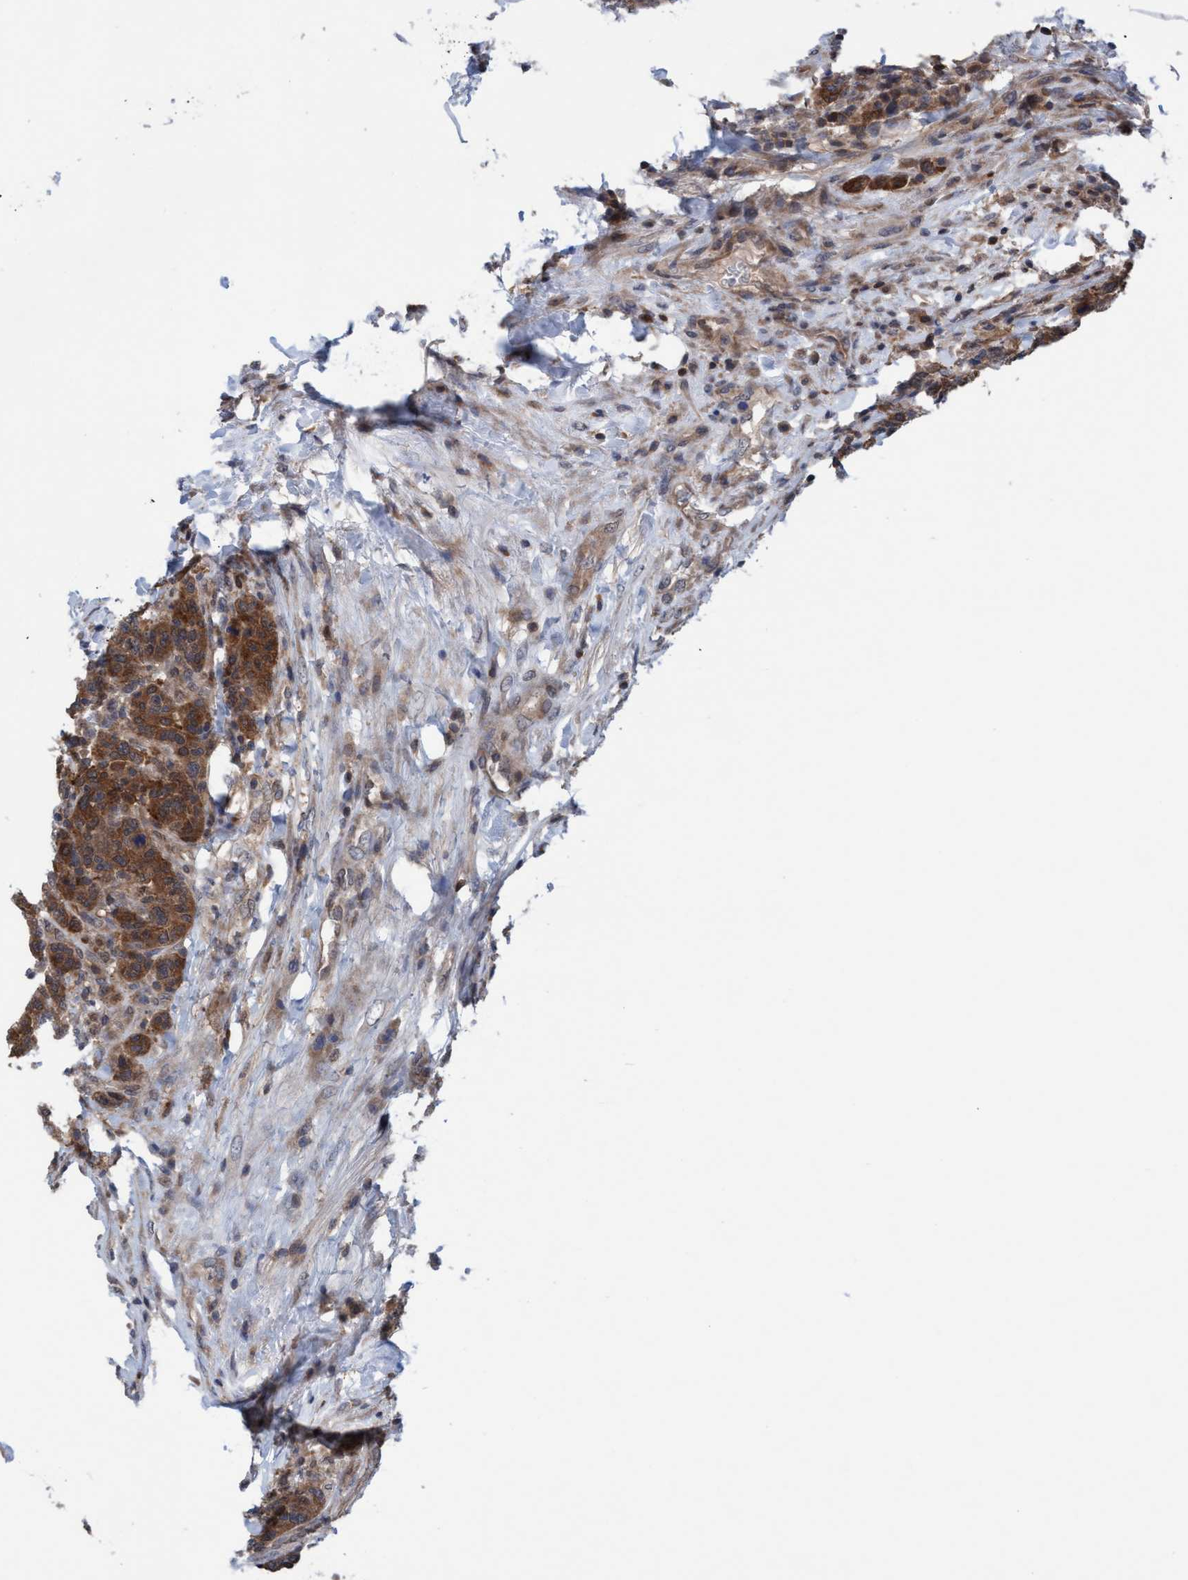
{"staining": {"intensity": "moderate", "quantity": ">75%", "location": "cytoplasmic/membranous"}, "tissue": "breast cancer", "cell_type": "Tumor cells", "image_type": "cancer", "snomed": [{"axis": "morphology", "description": "Duct carcinoma"}, {"axis": "topography", "description": "Breast"}], "caption": "The immunohistochemical stain labels moderate cytoplasmic/membranous expression in tumor cells of breast cancer tissue. (DAB (3,3'-diaminobenzidine) = brown stain, brightfield microscopy at high magnification).", "gene": "GLOD4", "patient": {"sex": "female", "age": 37}}